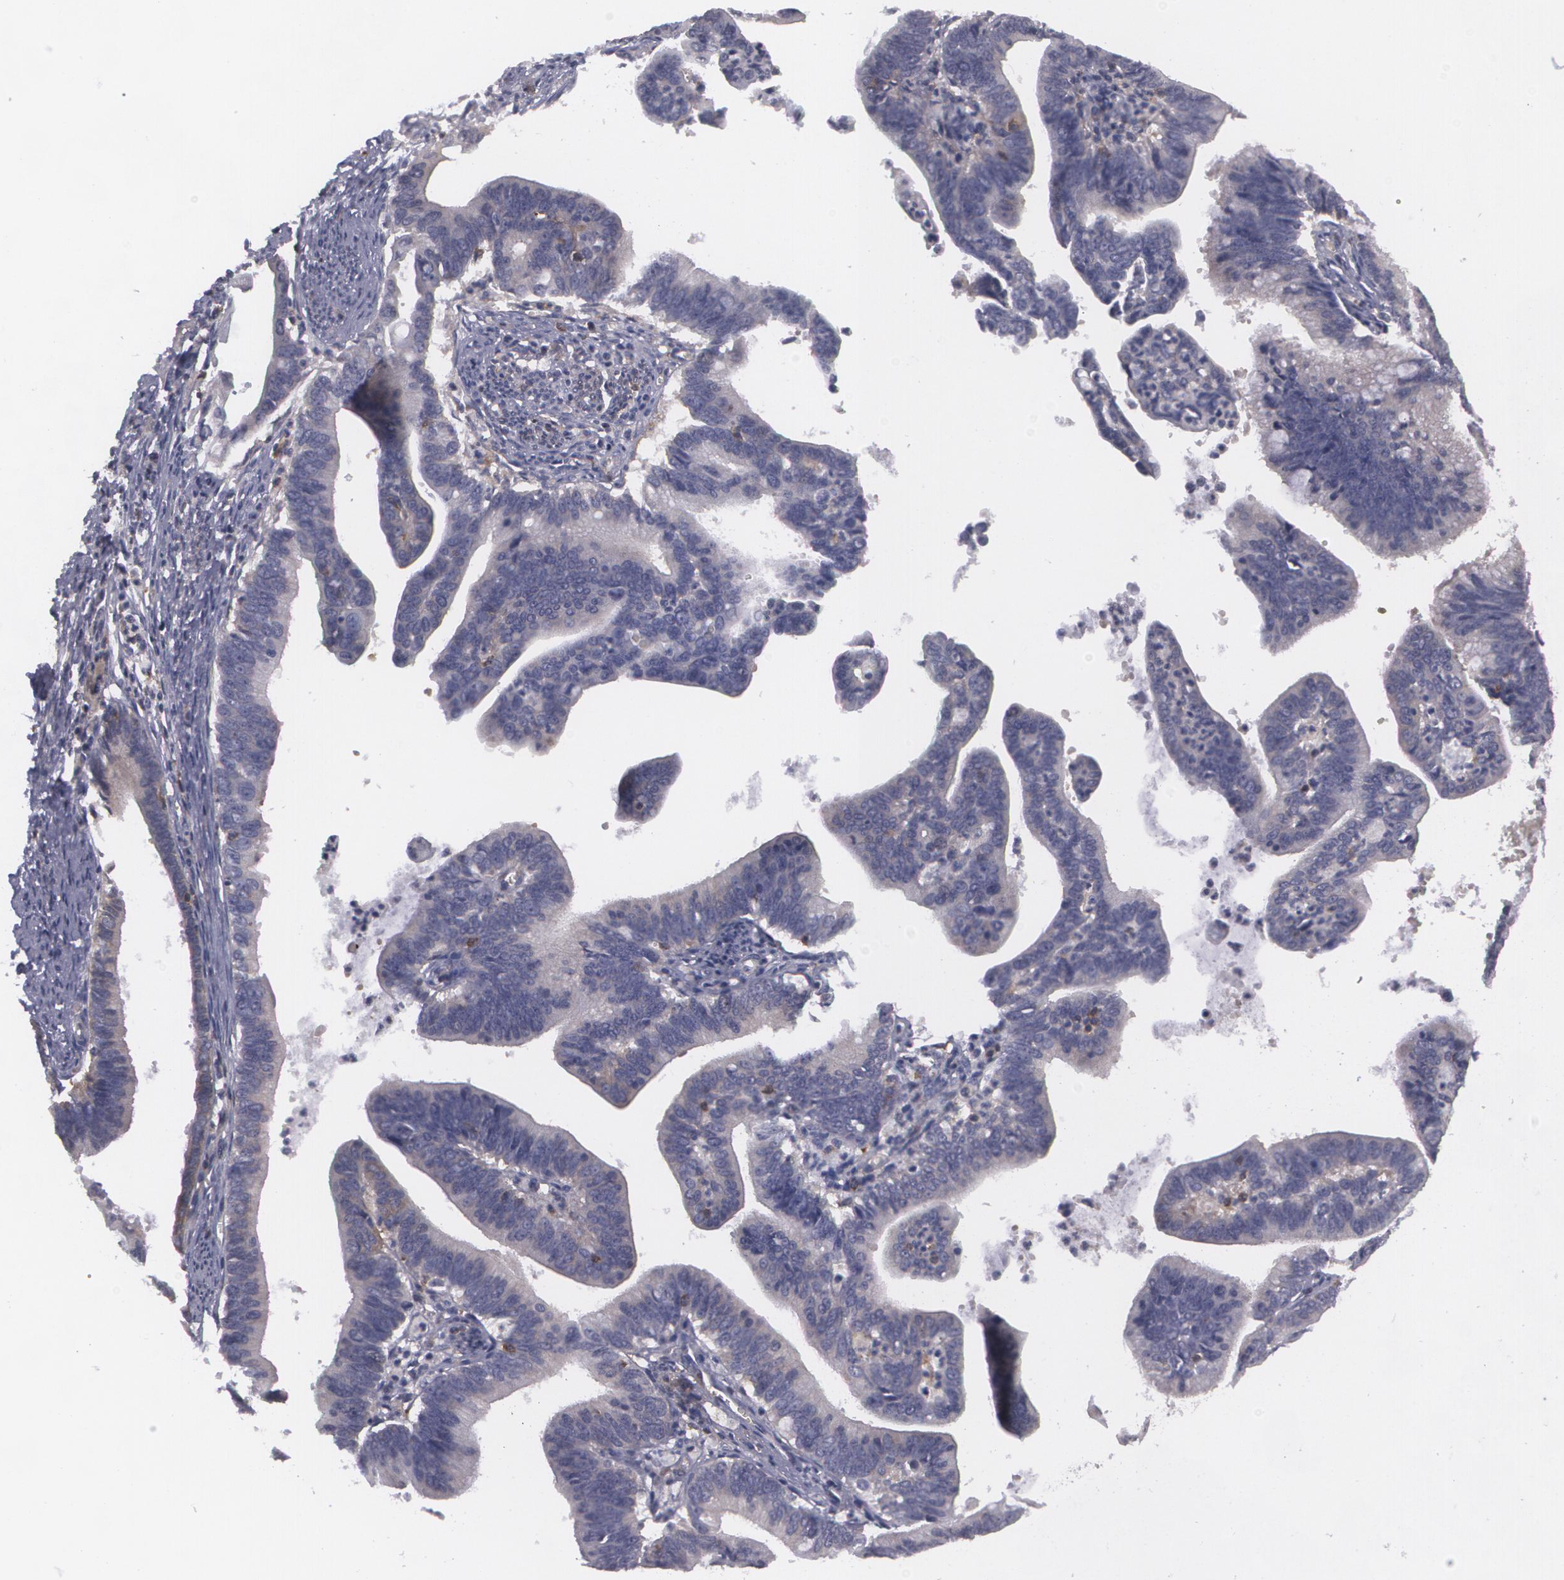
{"staining": {"intensity": "weak", "quantity": "25%-75%", "location": "cytoplasmic/membranous"}, "tissue": "cervical cancer", "cell_type": "Tumor cells", "image_type": "cancer", "snomed": [{"axis": "morphology", "description": "Adenocarcinoma, NOS"}, {"axis": "topography", "description": "Cervix"}], "caption": "Immunohistochemistry (IHC) (DAB (3,3'-diaminobenzidine)) staining of human cervical cancer (adenocarcinoma) reveals weak cytoplasmic/membranous protein staining in about 25%-75% of tumor cells.", "gene": "BIN1", "patient": {"sex": "female", "age": 47}}